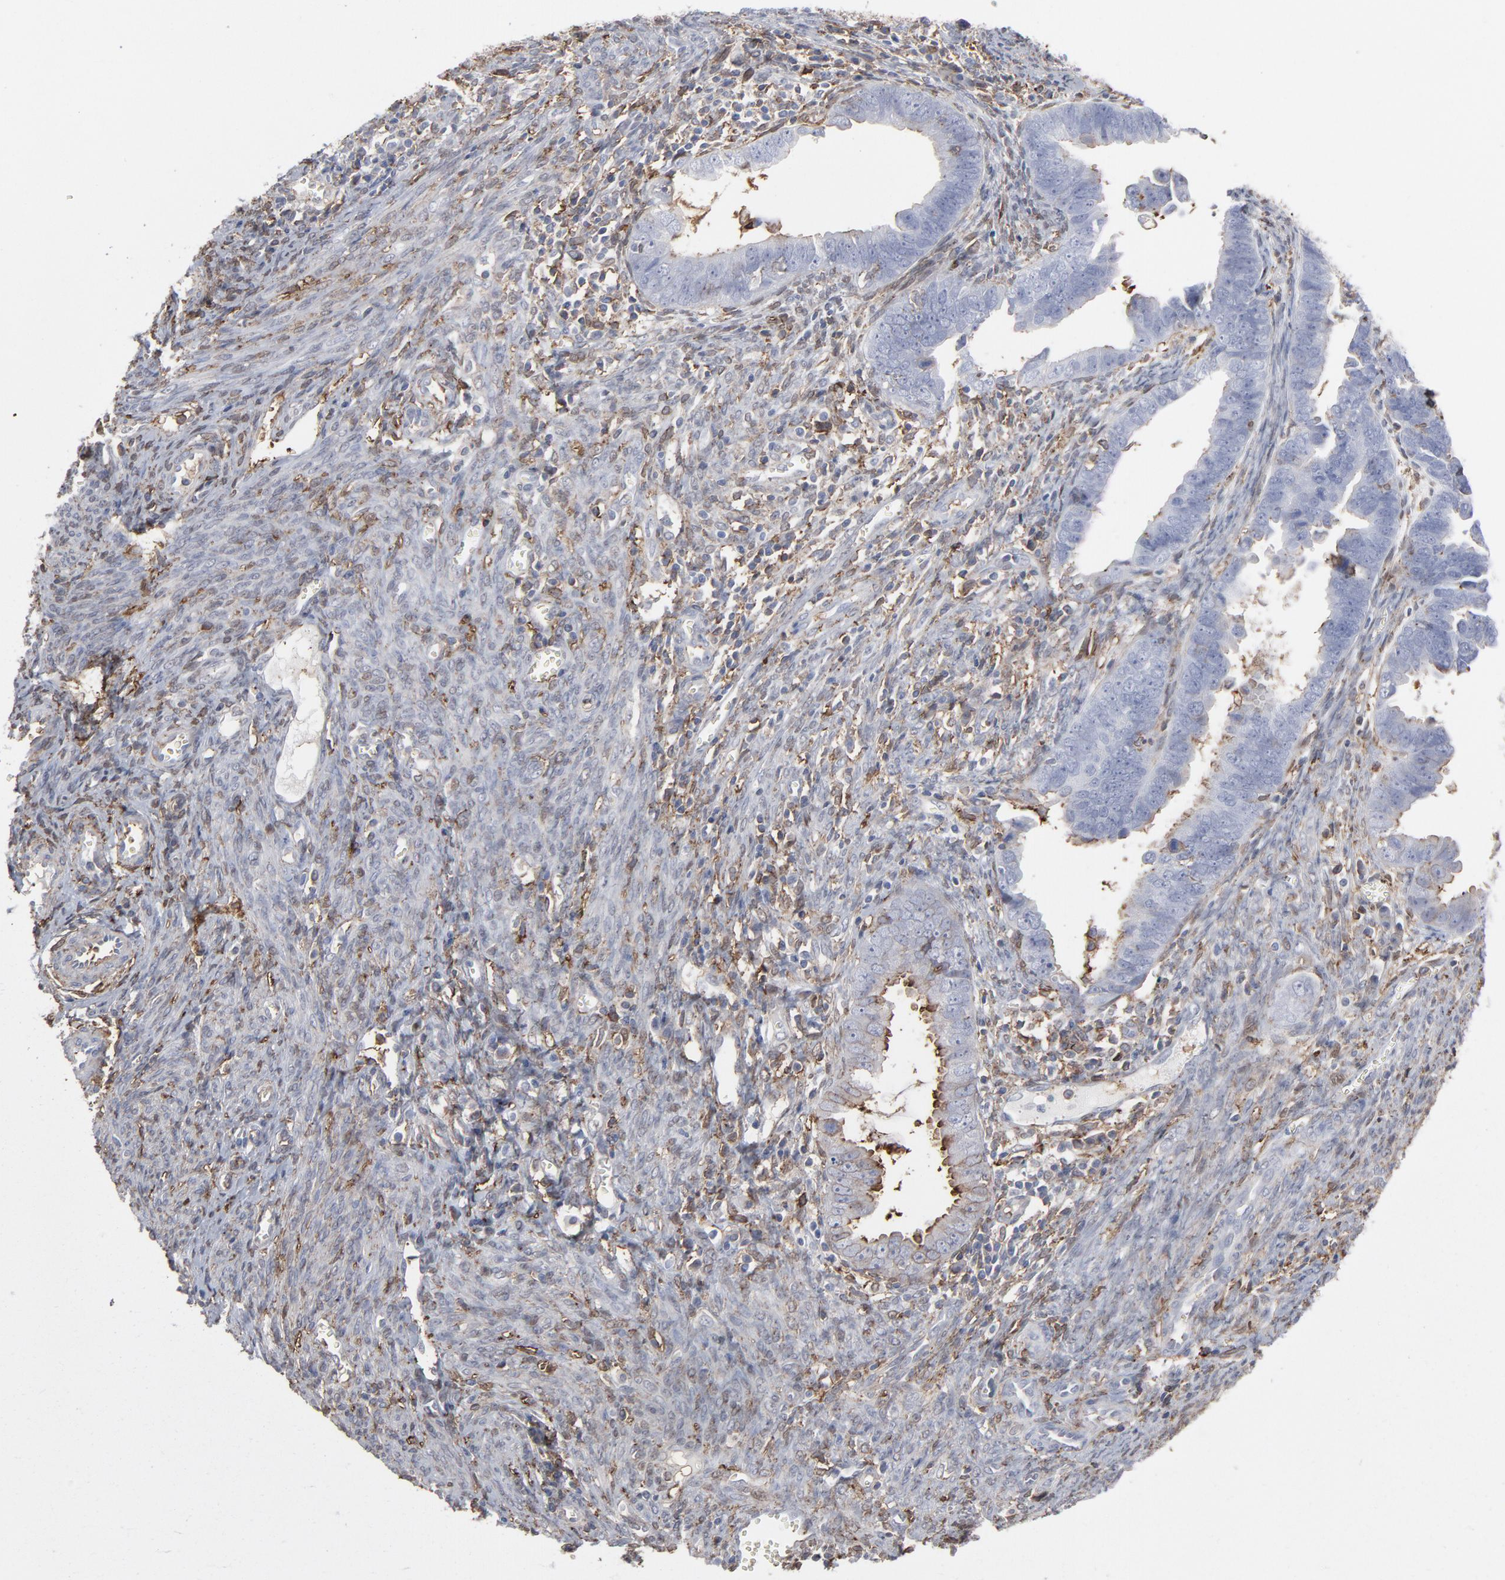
{"staining": {"intensity": "moderate", "quantity": "25%-75%", "location": "cytoplasmic/membranous"}, "tissue": "endometrial cancer", "cell_type": "Tumor cells", "image_type": "cancer", "snomed": [{"axis": "morphology", "description": "Adenocarcinoma, NOS"}, {"axis": "topography", "description": "Endometrium"}], "caption": "A histopathology image of human endometrial cancer stained for a protein displays moderate cytoplasmic/membranous brown staining in tumor cells.", "gene": "ANXA5", "patient": {"sex": "female", "age": 75}}